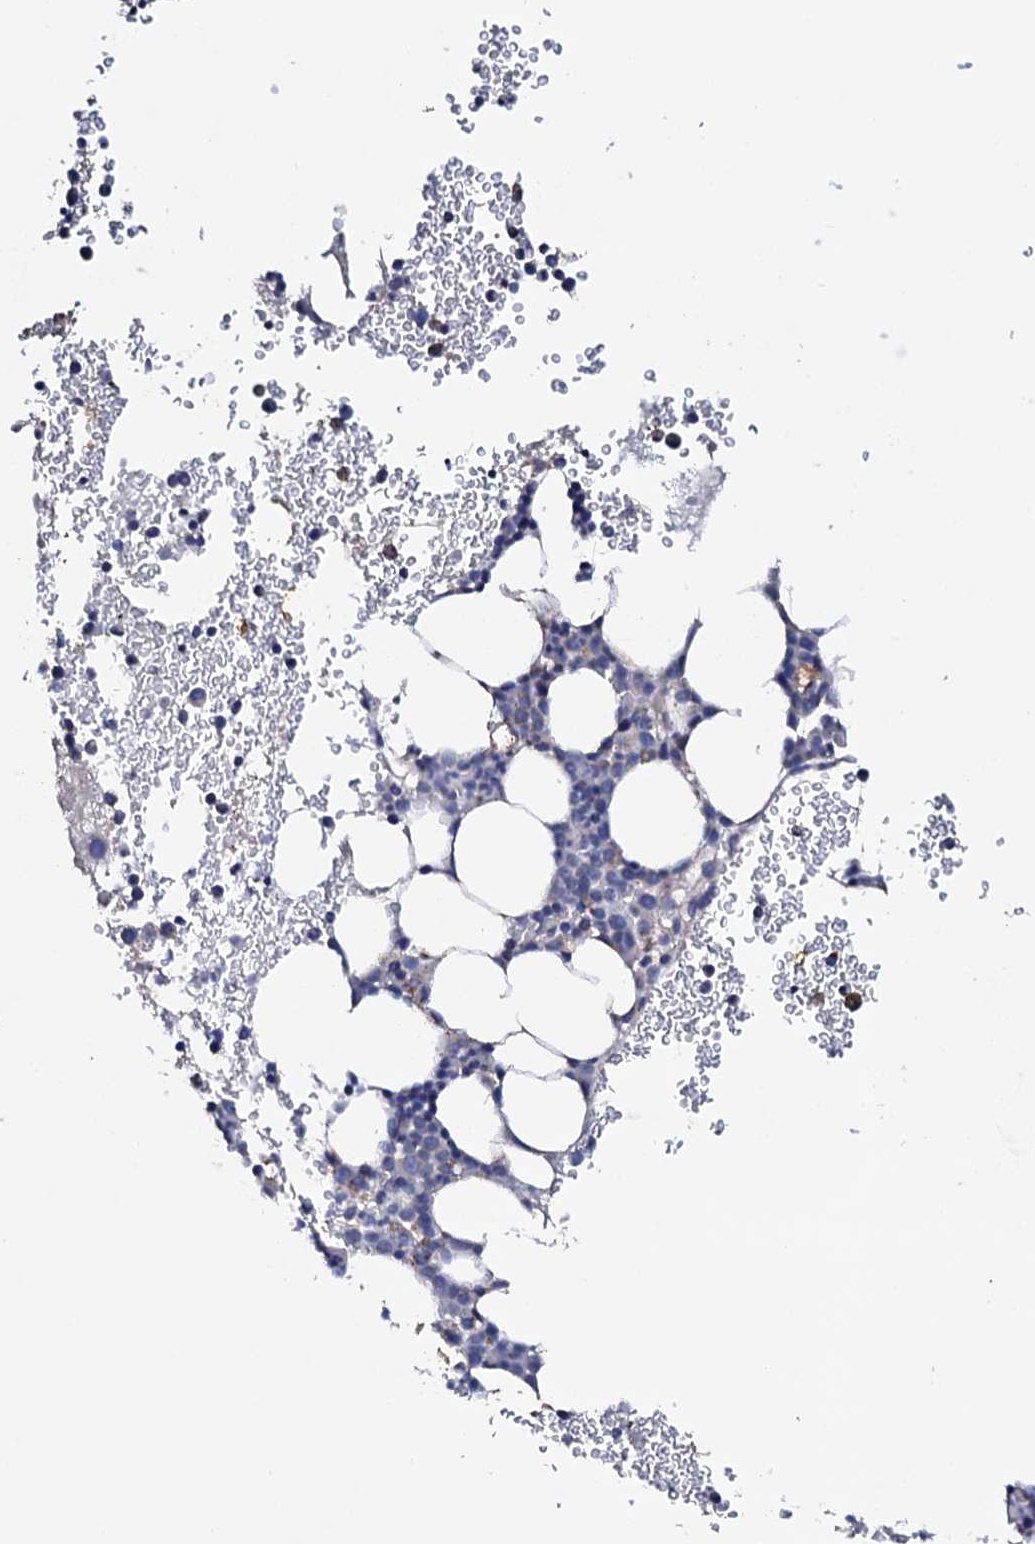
{"staining": {"intensity": "negative", "quantity": "none", "location": "none"}, "tissue": "bone marrow", "cell_type": "Hematopoietic cells", "image_type": "normal", "snomed": [{"axis": "morphology", "description": "Normal tissue, NOS"}, {"axis": "topography", "description": "Bone marrow"}], "caption": "High power microscopy image of an IHC histopathology image of benign bone marrow, revealing no significant positivity in hematopoietic cells.", "gene": "TCAF2C", "patient": {"sex": "female", "age": 76}}